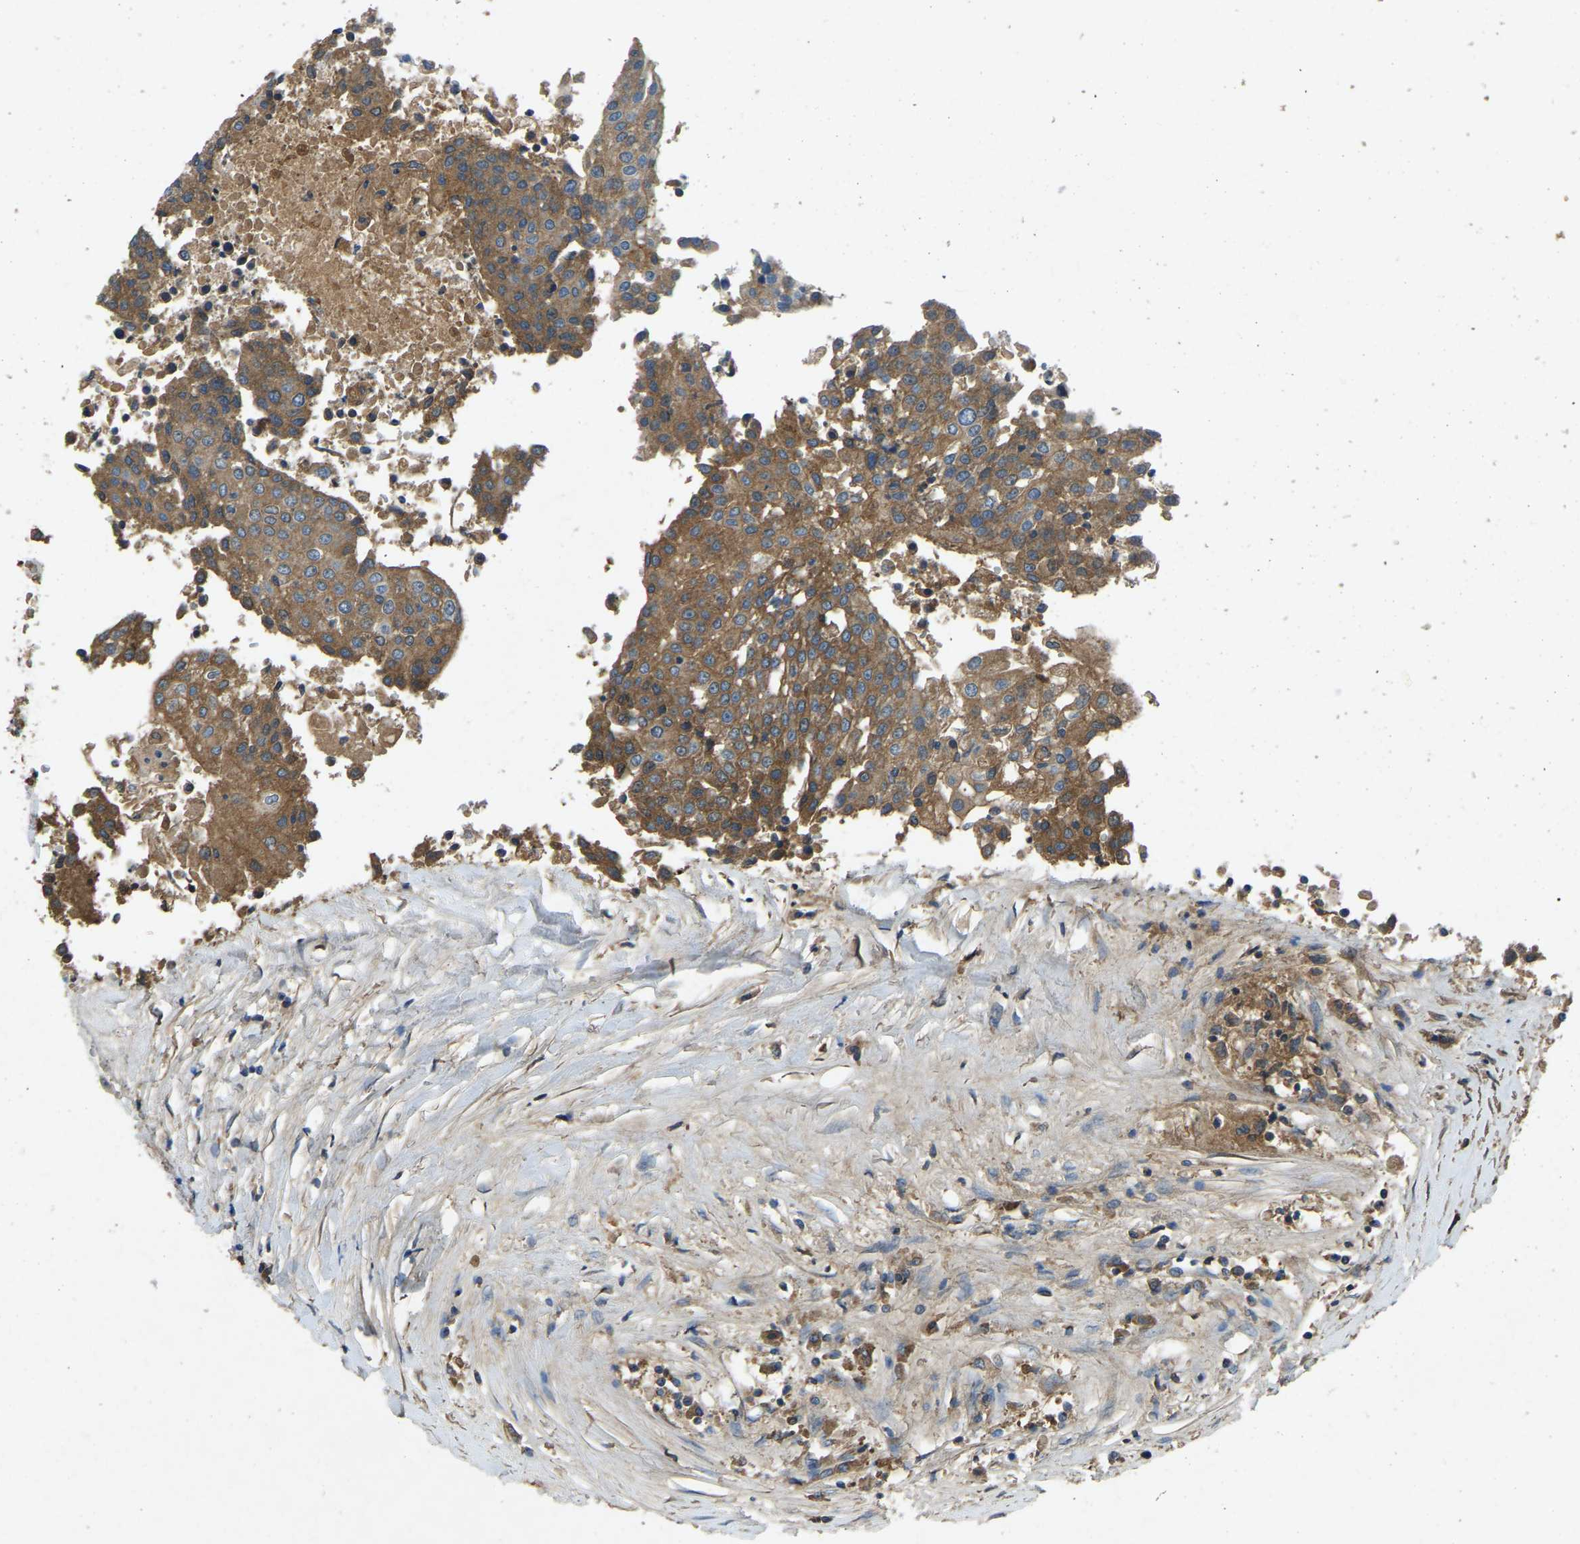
{"staining": {"intensity": "moderate", "quantity": ">75%", "location": "cytoplasmic/membranous"}, "tissue": "urothelial cancer", "cell_type": "Tumor cells", "image_type": "cancer", "snomed": [{"axis": "morphology", "description": "Urothelial carcinoma, High grade"}, {"axis": "topography", "description": "Urinary bladder"}], "caption": "Tumor cells exhibit moderate cytoplasmic/membranous staining in about >75% of cells in urothelial carcinoma (high-grade).", "gene": "ATP8B1", "patient": {"sex": "female", "age": 85}}